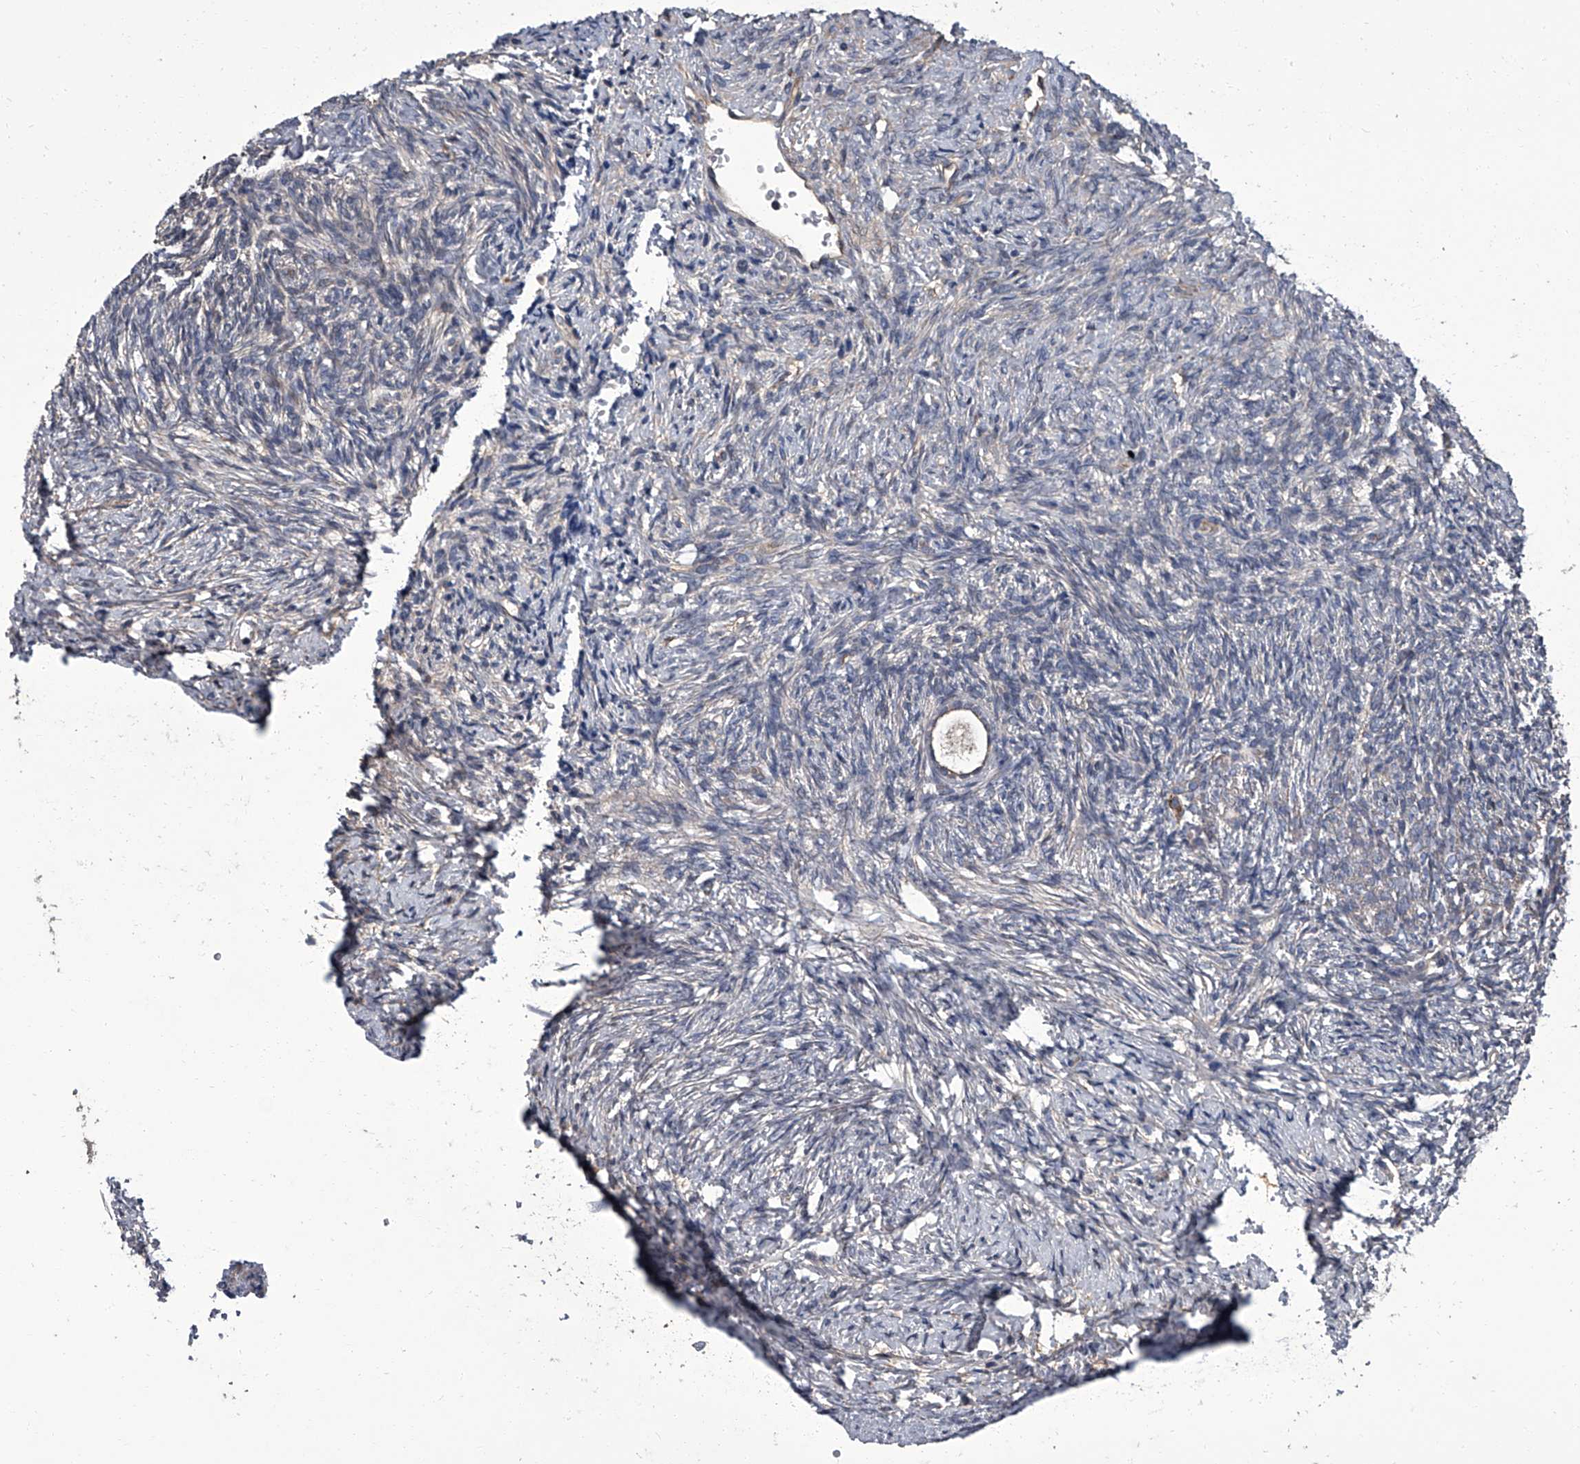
{"staining": {"intensity": "weak", "quantity": "<25%", "location": "cytoplasmic/membranous"}, "tissue": "ovary", "cell_type": "Follicle cells", "image_type": "normal", "snomed": [{"axis": "morphology", "description": "Normal tissue, NOS"}, {"axis": "topography", "description": "Ovary"}], "caption": "A high-resolution image shows IHC staining of unremarkable ovary, which displays no significant expression in follicle cells. The staining was performed using DAB (3,3'-diaminobenzidine) to visualize the protein expression in brown, while the nuclei were stained in blue with hematoxylin (Magnification: 20x).", "gene": "SIRT4", "patient": {"sex": "female", "age": 41}}